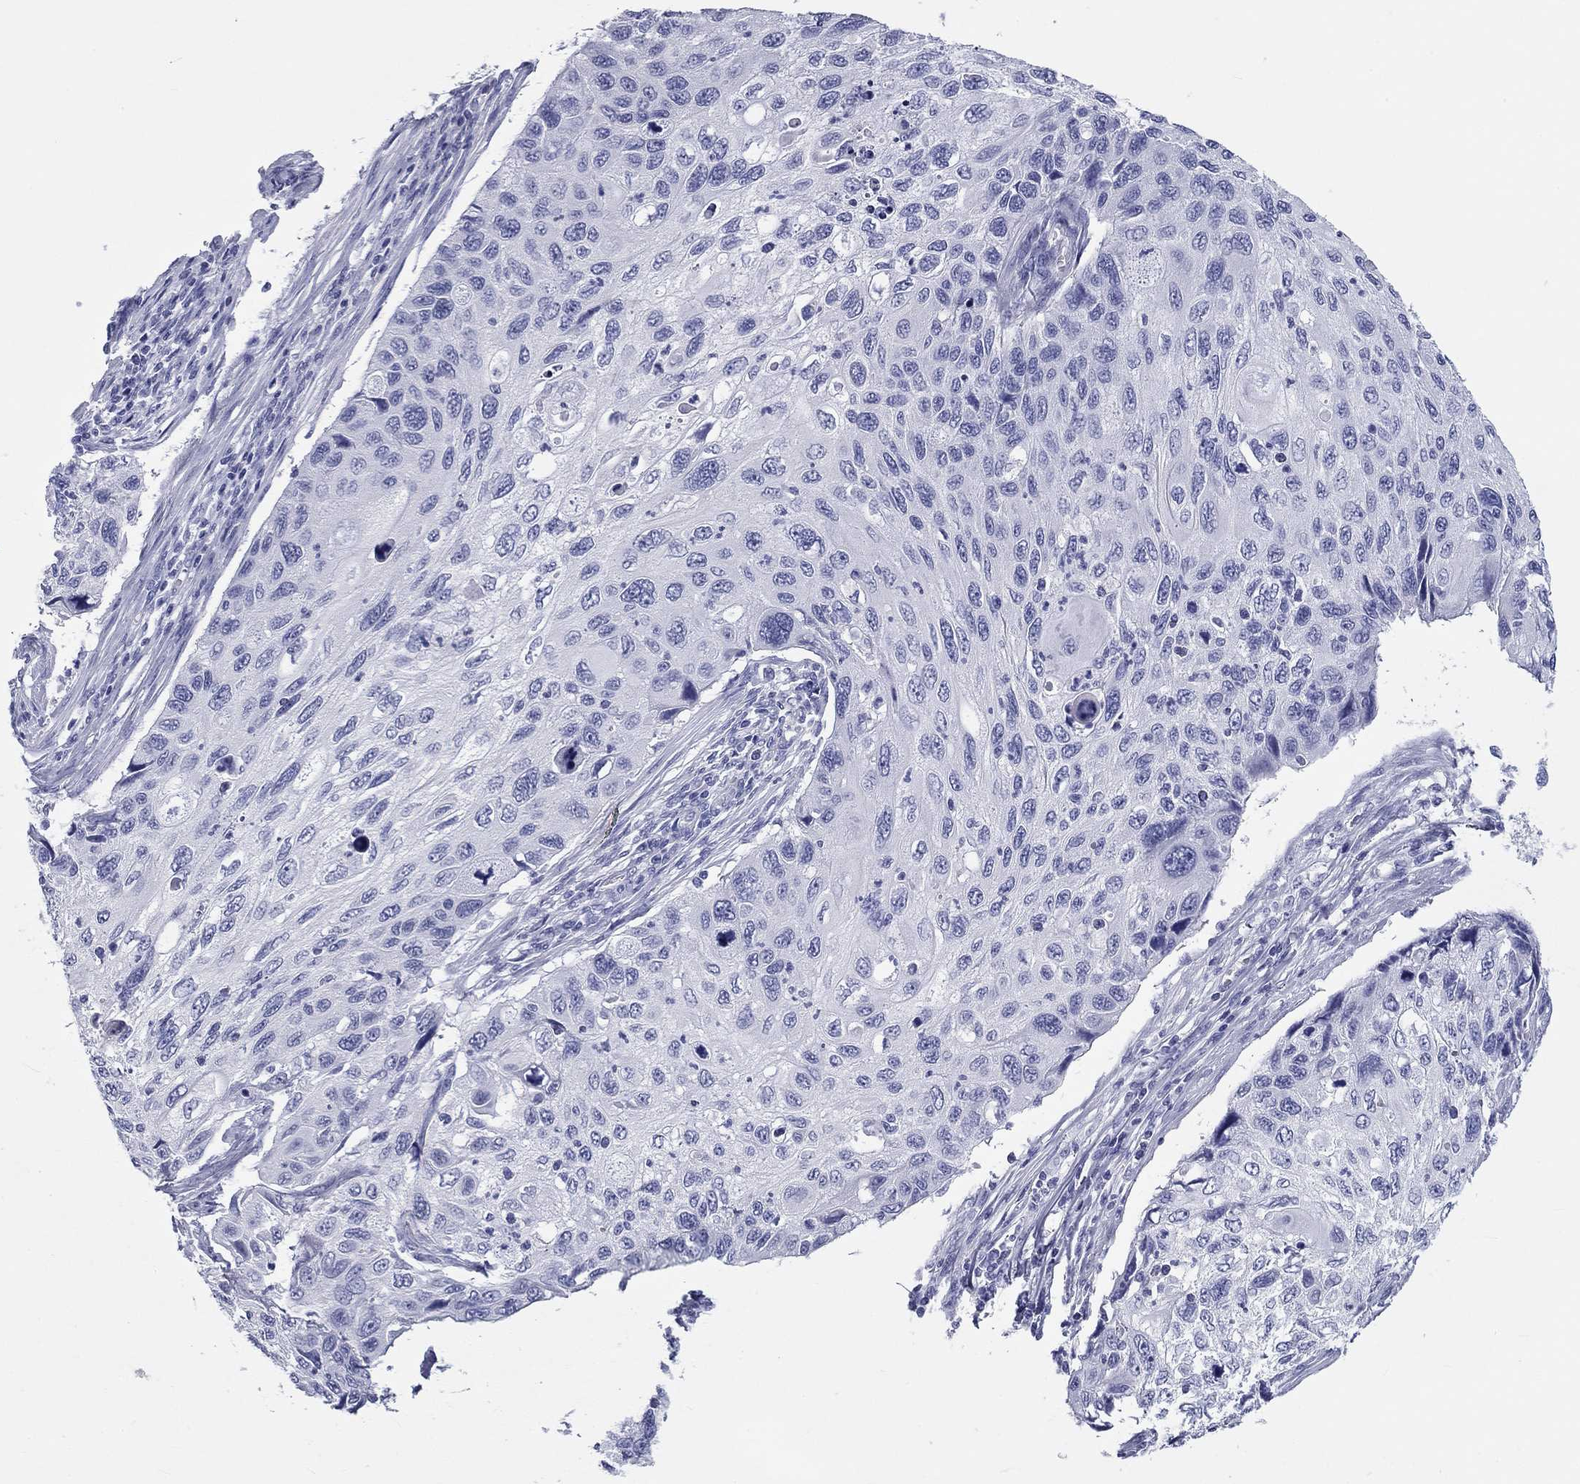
{"staining": {"intensity": "negative", "quantity": "none", "location": "none"}, "tissue": "cervical cancer", "cell_type": "Tumor cells", "image_type": "cancer", "snomed": [{"axis": "morphology", "description": "Squamous cell carcinoma, NOS"}, {"axis": "topography", "description": "Cervix"}], "caption": "High magnification brightfield microscopy of cervical cancer stained with DAB (3,3'-diaminobenzidine) (brown) and counterstained with hematoxylin (blue): tumor cells show no significant staining.", "gene": "DNALI1", "patient": {"sex": "female", "age": 70}}